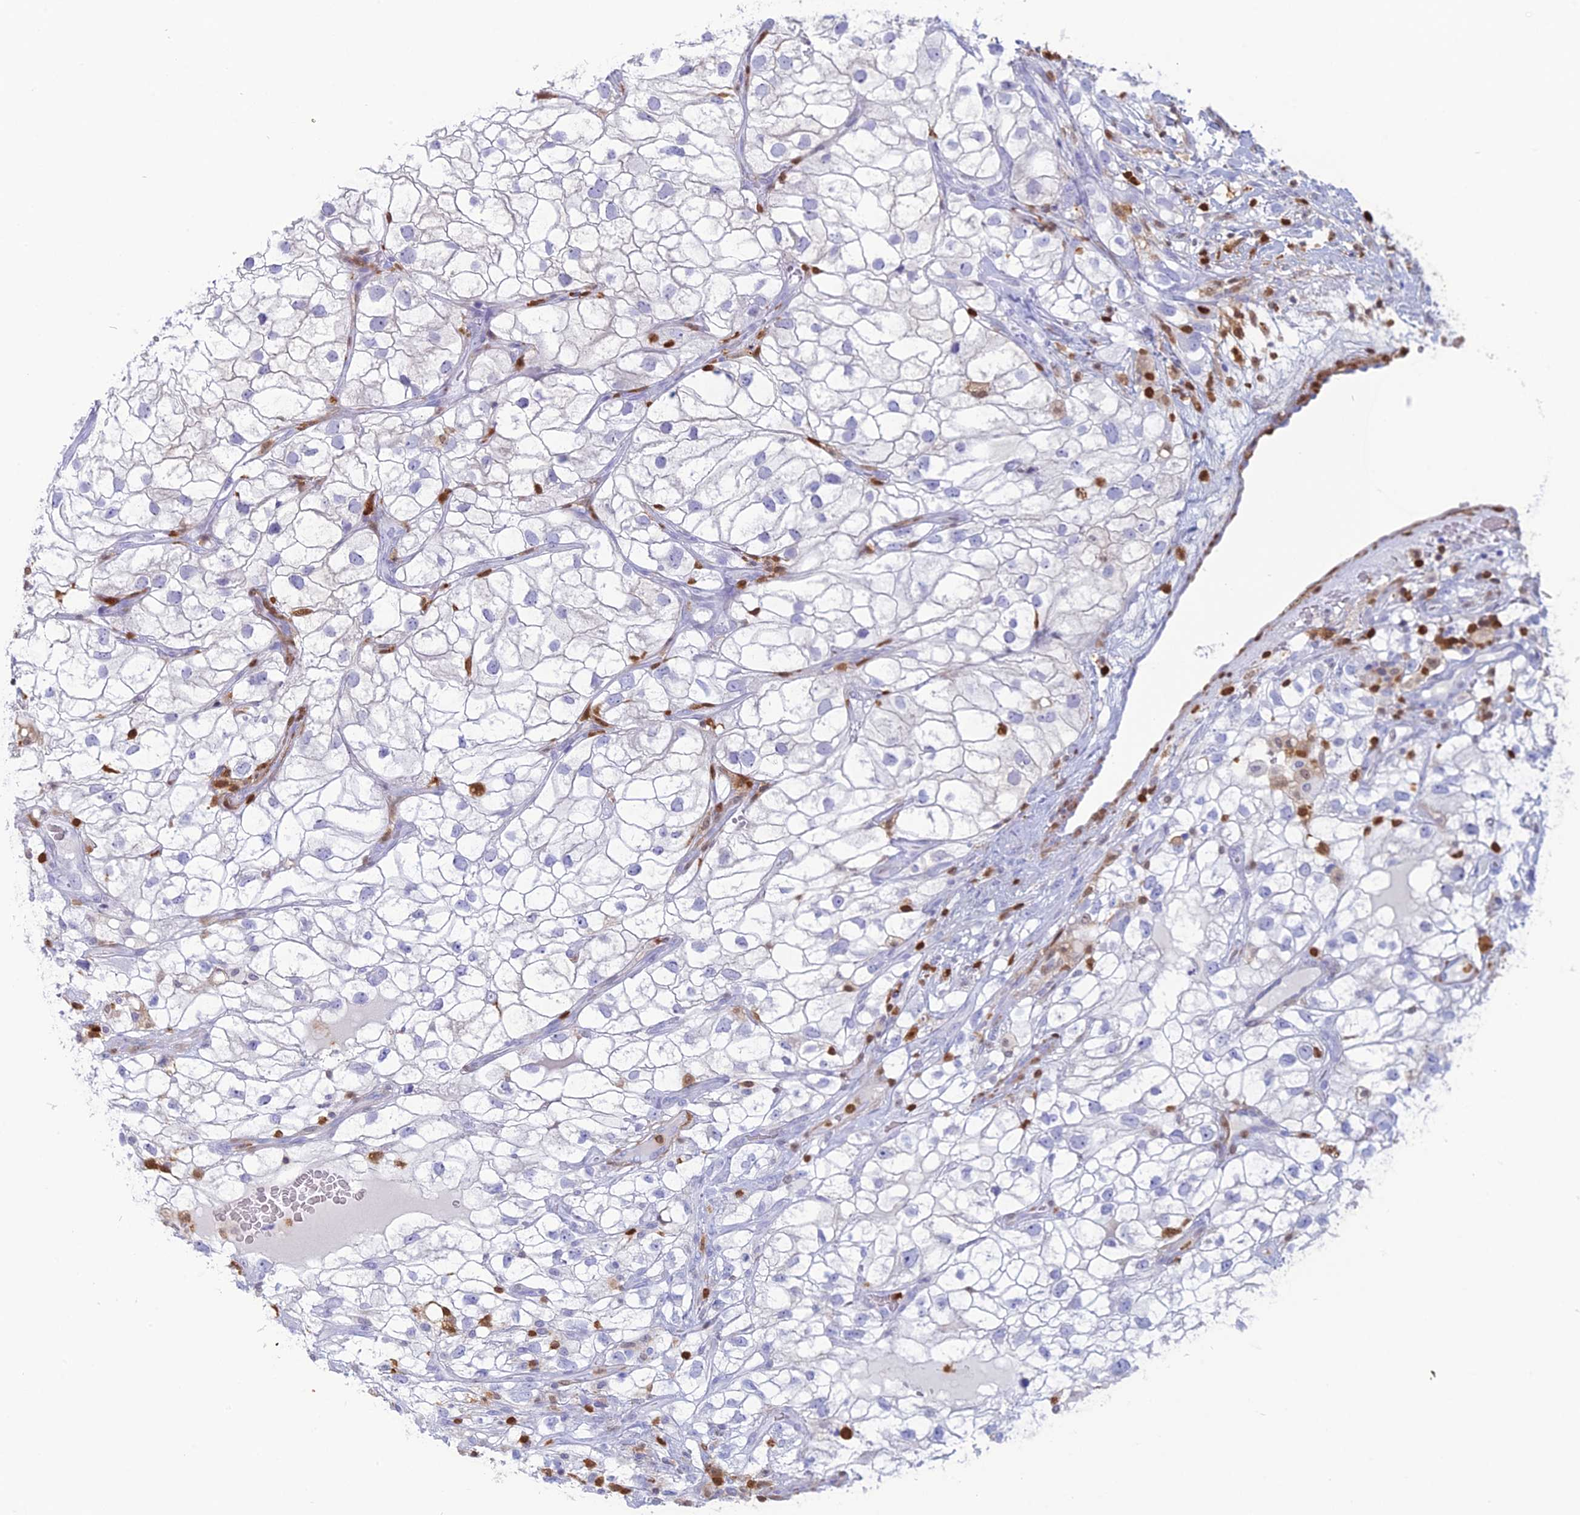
{"staining": {"intensity": "negative", "quantity": "none", "location": "none"}, "tissue": "renal cancer", "cell_type": "Tumor cells", "image_type": "cancer", "snomed": [{"axis": "morphology", "description": "Adenocarcinoma, NOS"}, {"axis": "topography", "description": "Kidney"}], "caption": "Tumor cells show no significant protein expression in adenocarcinoma (renal).", "gene": "PGBD4", "patient": {"sex": "male", "age": 59}}